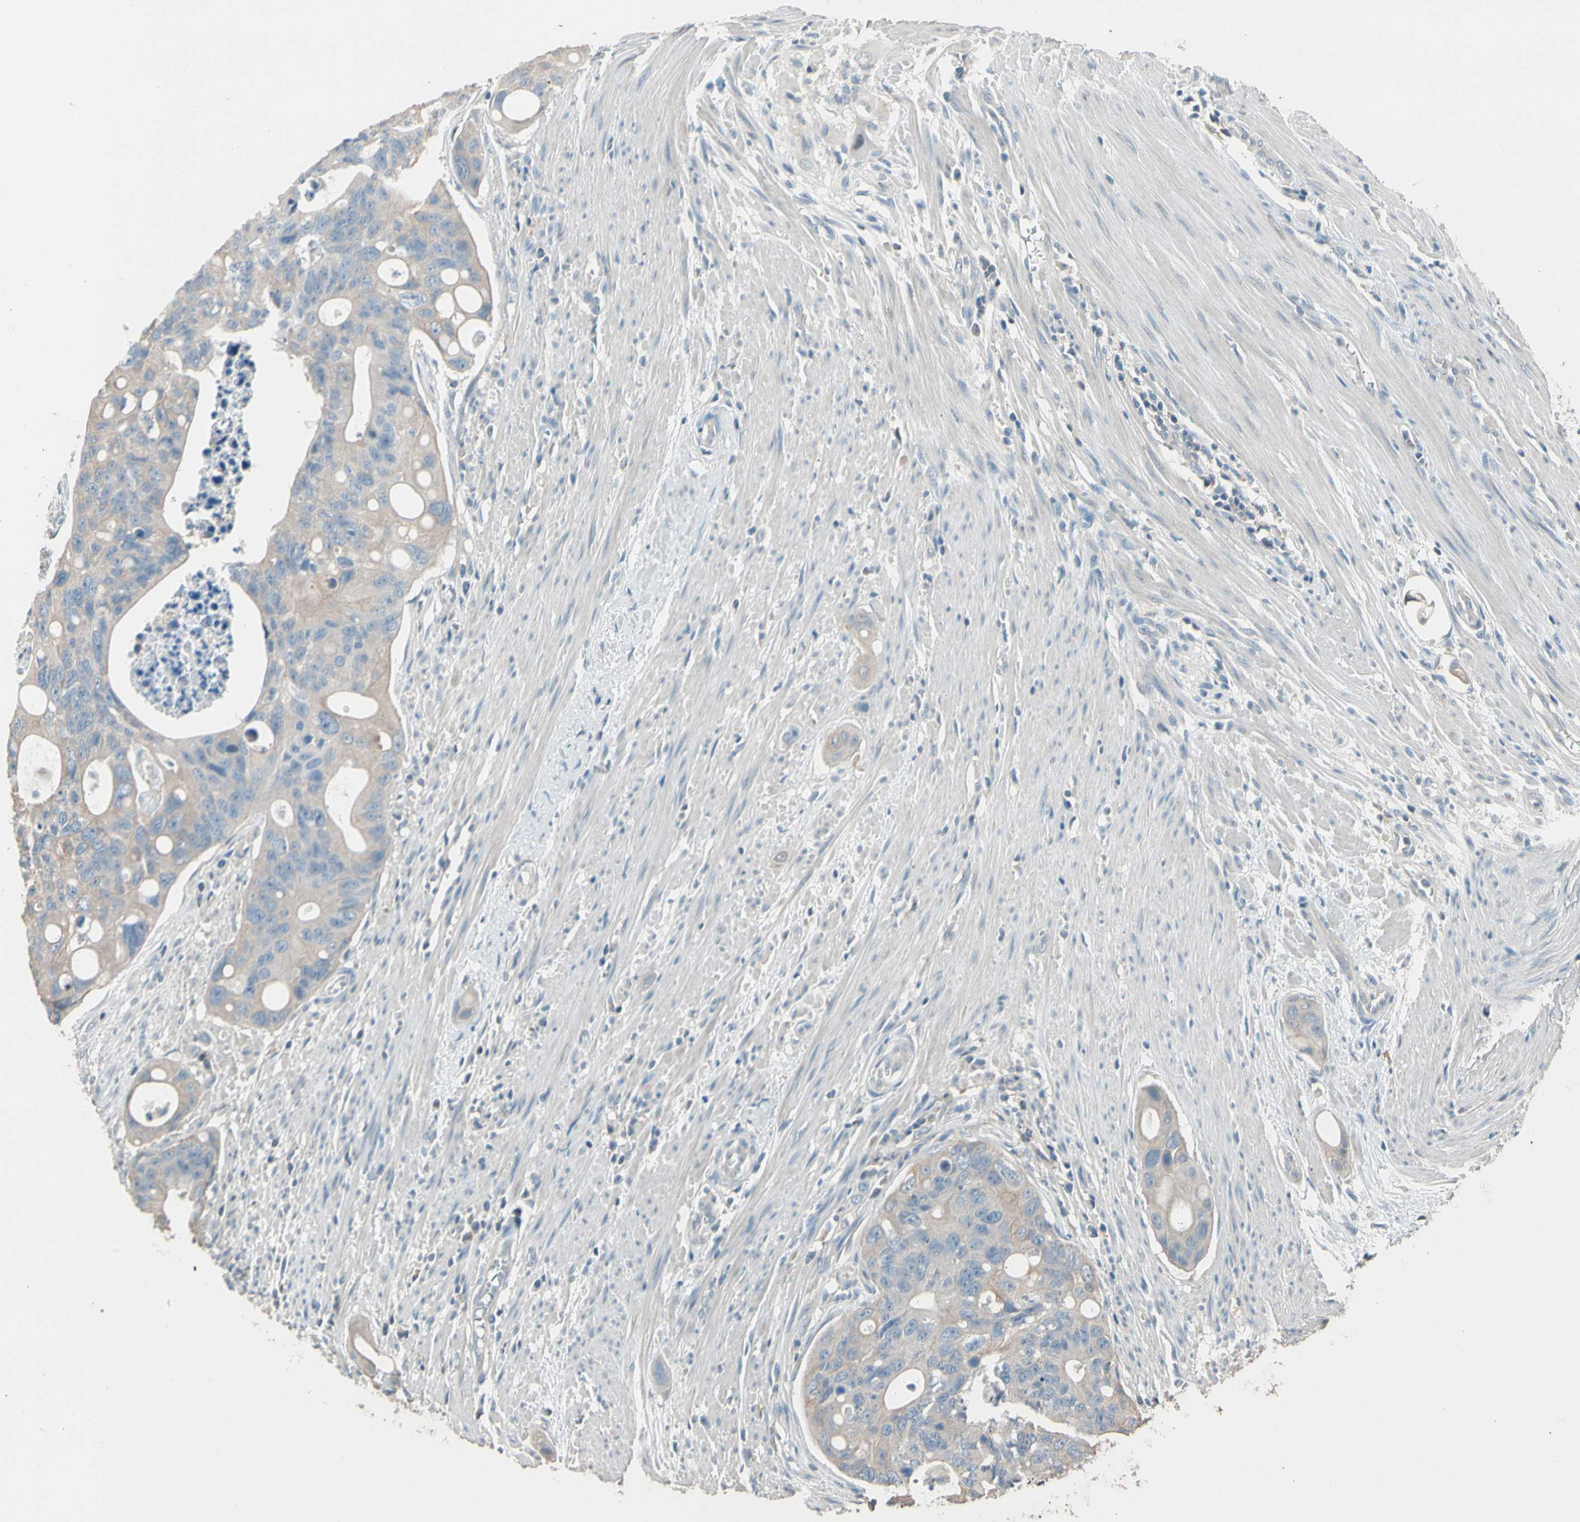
{"staining": {"intensity": "weak", "quantity": ">75%", "location": "cytoplasmic/membranous"}, "tissue": "colorectal cancer", "cell_type": "Tumor cells", "image_type": "cancer", "snomed": [{"axis": "morphology", "description": "Adenocarcinoma, NOS"}, {"axis": "topography", "description": "Colon"}], "caption": "Colorectal adenocarcinoma stained with a brown dye shows weak cytoplasmic/membranous positive expression in about >75% of tumor cells.", "gene": "MAP3K7", "patient": {"sex": "female", "age": 57}}